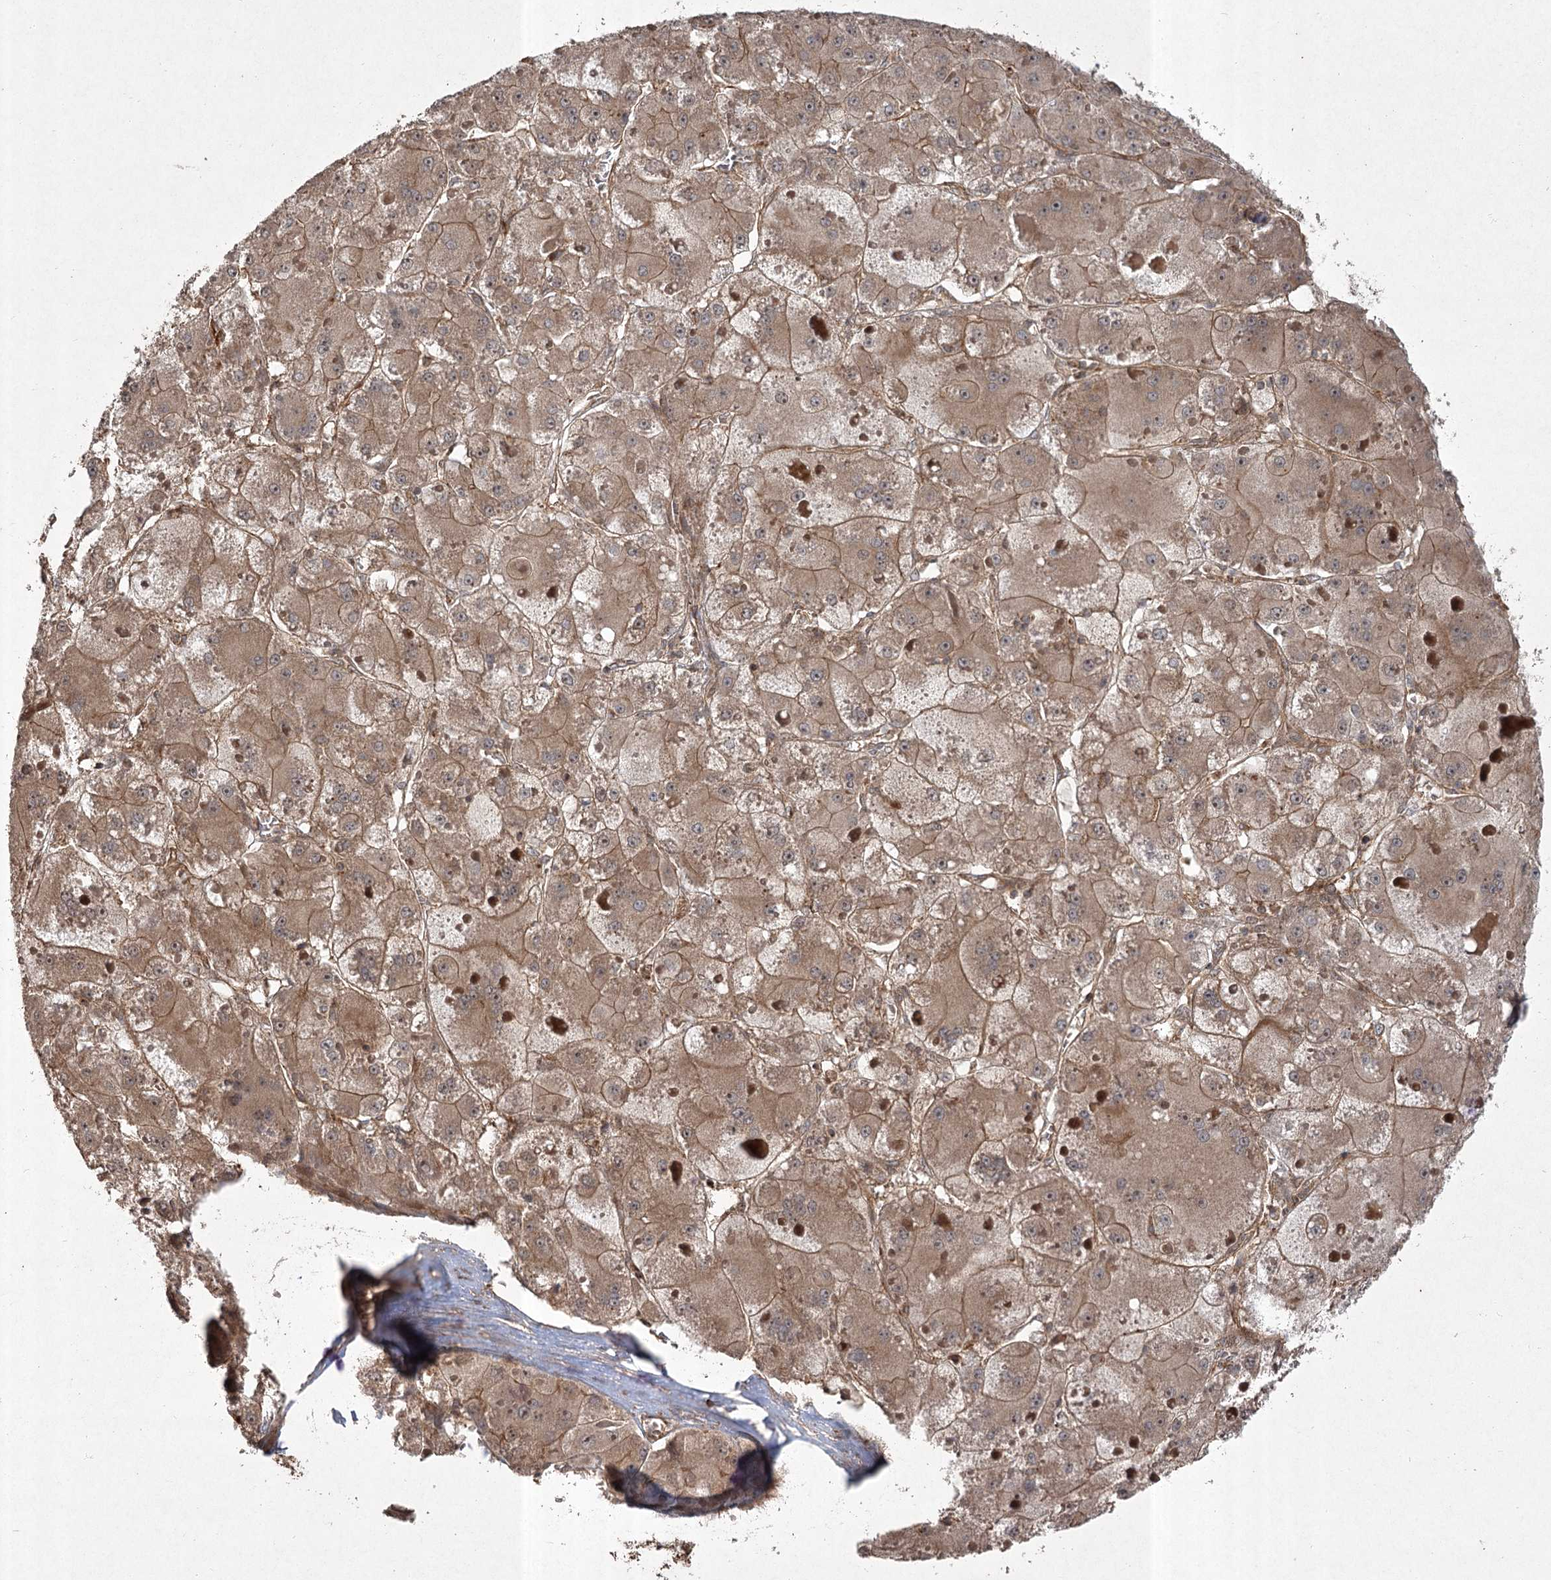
{"staining": {"intensity": "moderate", "quantity": ">75%", "location": "cytoplasmic/membranous,nuclear"}, "tissue": "liver cancer", "cell_type": "Tumor cells", "image_type": "cancer", "snomed": [{"axis": "morphology", "description": "Carcinoma, Hepatocellular, NOS"}, {"axis": "topography", "description": "Liver"}], "caption": "Immunohistochemistry (IHC) image of neoplastic tissue: human liver hepatocellular carcinoma stained using immunohistochemistry shows medium levels of moderate protein expression localized specifically in the cytoplasmic/membranous and nuclear of tumor cells, appearing as a cytoplasmic/membranous and nuclear brown color.", "gene": "CPLANE1", "patient": {"sex": "female", "age": 73}}